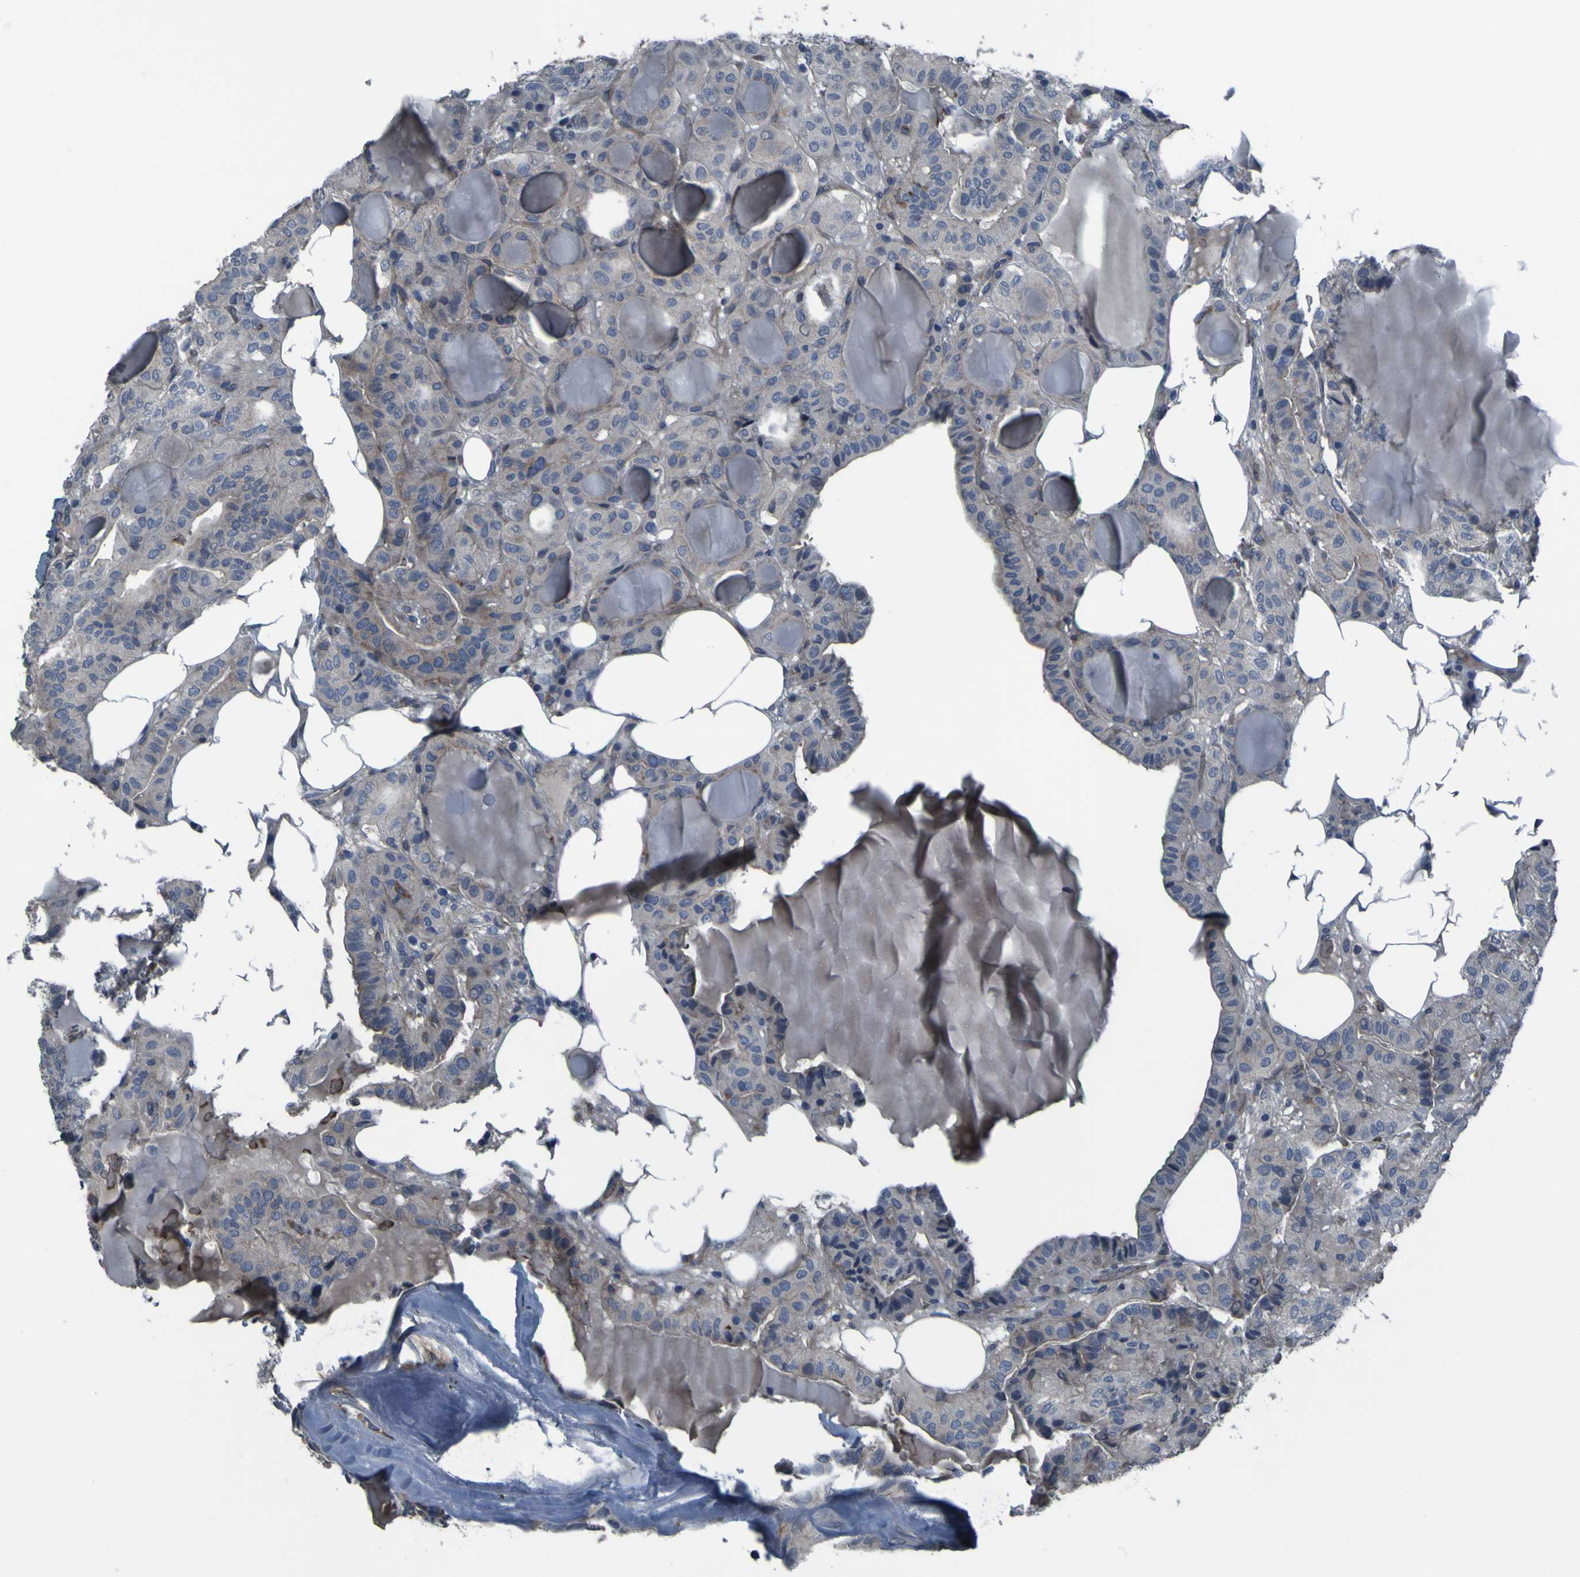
{"staining": {"intensity": "weak", "quantity": ">75%", "location": "cytoplasmic/membranous"}, "tissue": "thyroid cancer", "cell_type": "Tumor cells", "image_type": "cancer", "snomed": [{"axis": "morphology", "description": "Papillary adenocarcinoma, NOS"}, {"axis": "topography", "description": "Thyroid gland"}], "caption": "Immunohistochemistry (IHC) staining of papillary adenocarcinoma (thyroid), which shows low levels of weak cytoplasmic/membranous expression in about >75% of tumor cells indicating weak cytoplasmic/membranous protein expression. The staining was performed using DAB (3,3'-diaminobenzidine) (brown) for protein detection and nuclei were counterstained in hematoxylin (blue).", "gene": "GRAMD1A", "patient": {"sex": "male", "age": 77}}